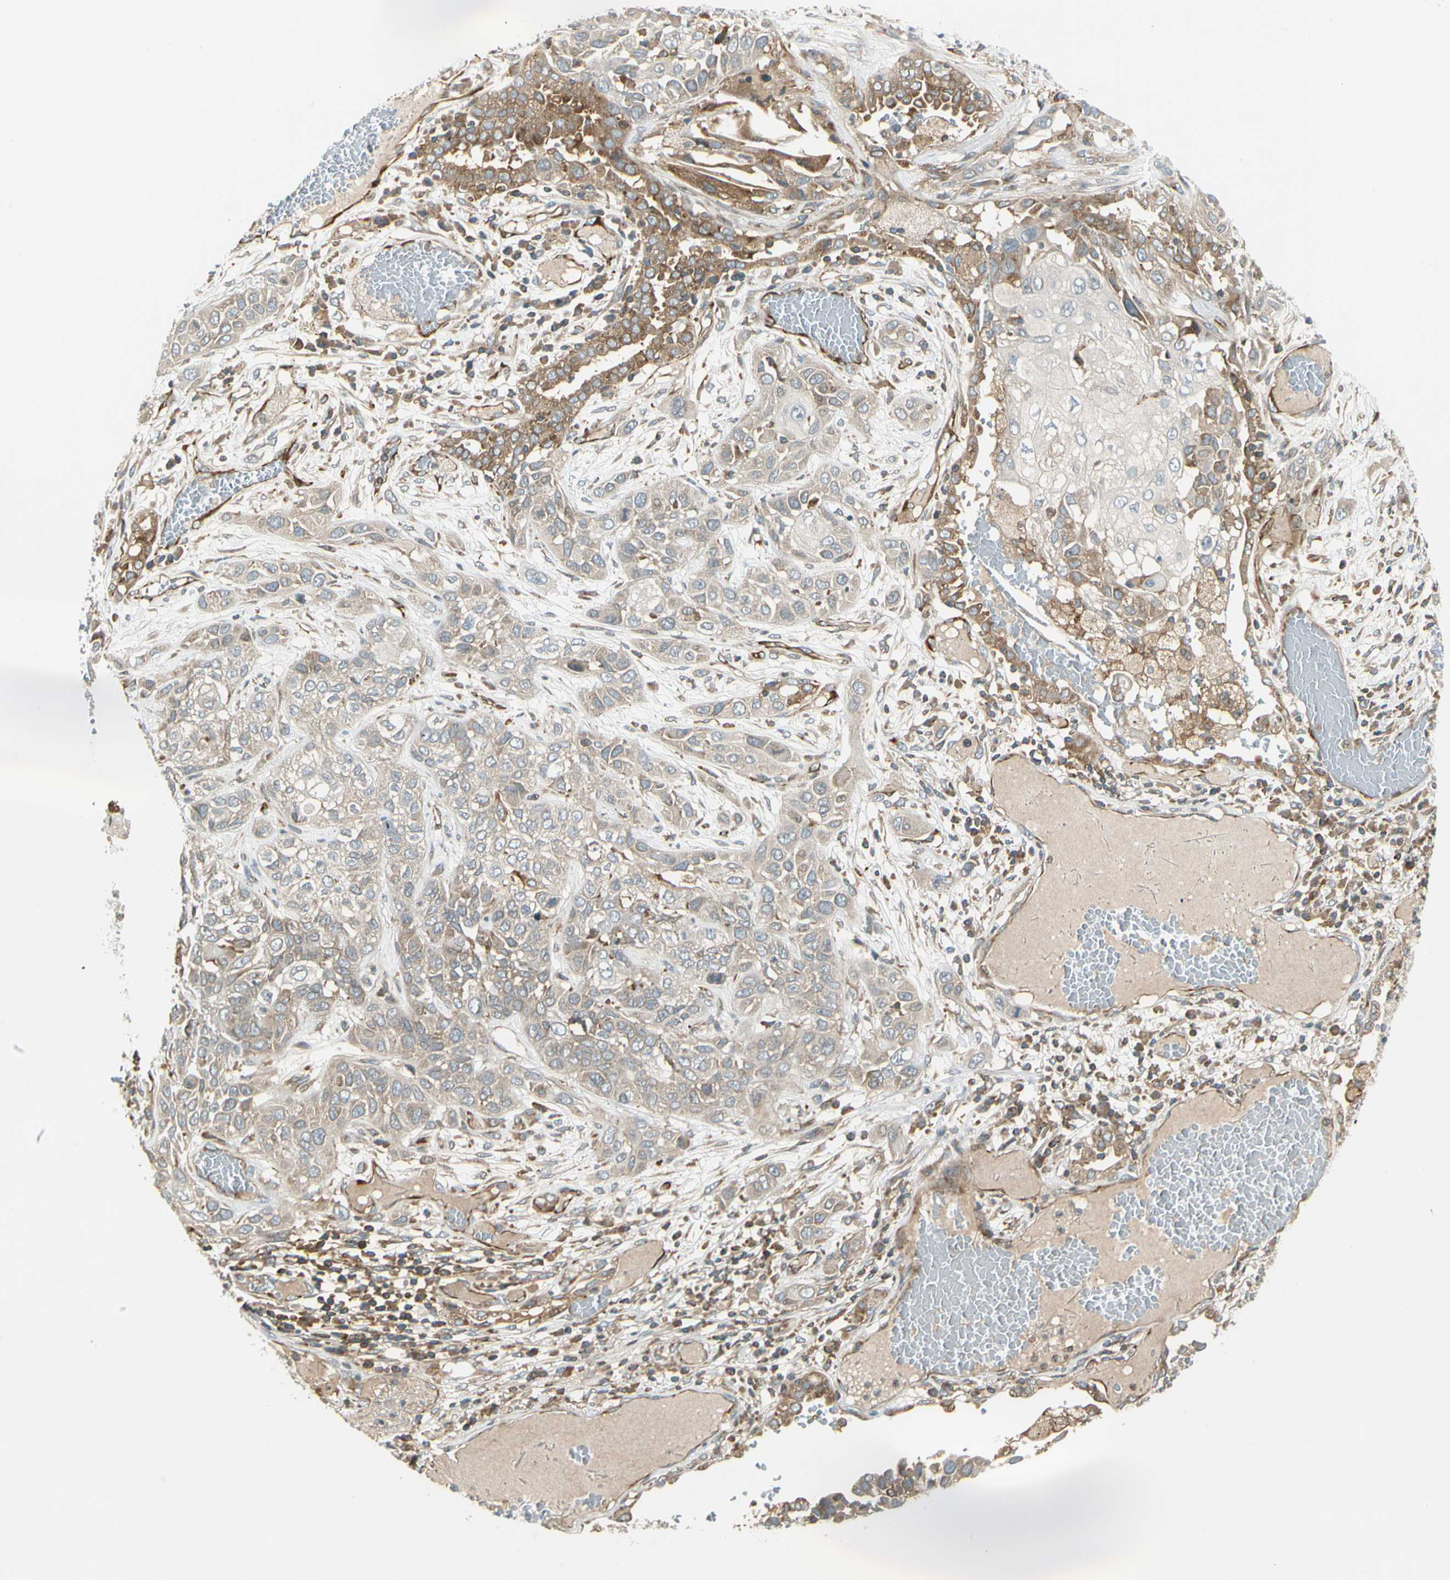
{"staining": {"intensity": "weak", "quantity": "<25%", "location": "cytoplasmic/membranous"}, "tissue": "lung cancer", "cell_type": "Tumor cells", "image_type": "cancer", "snomed": [{"axis": "morphology", "description": "Squamous cell carcinoma, NOS"}, {"axis": "topography", "description": "Lung"}], "caption": "Immunohistochemical staining of squamous cell carcinoma (lung) exhibits no significant expression in tumor cells. (DAB (3,3'-diaminobenzidine) immunohistochemistry (IHC) with hematoxylin counter stain).", "gene": "TRIO", "patient": {"sex": "male", "age": 71}}